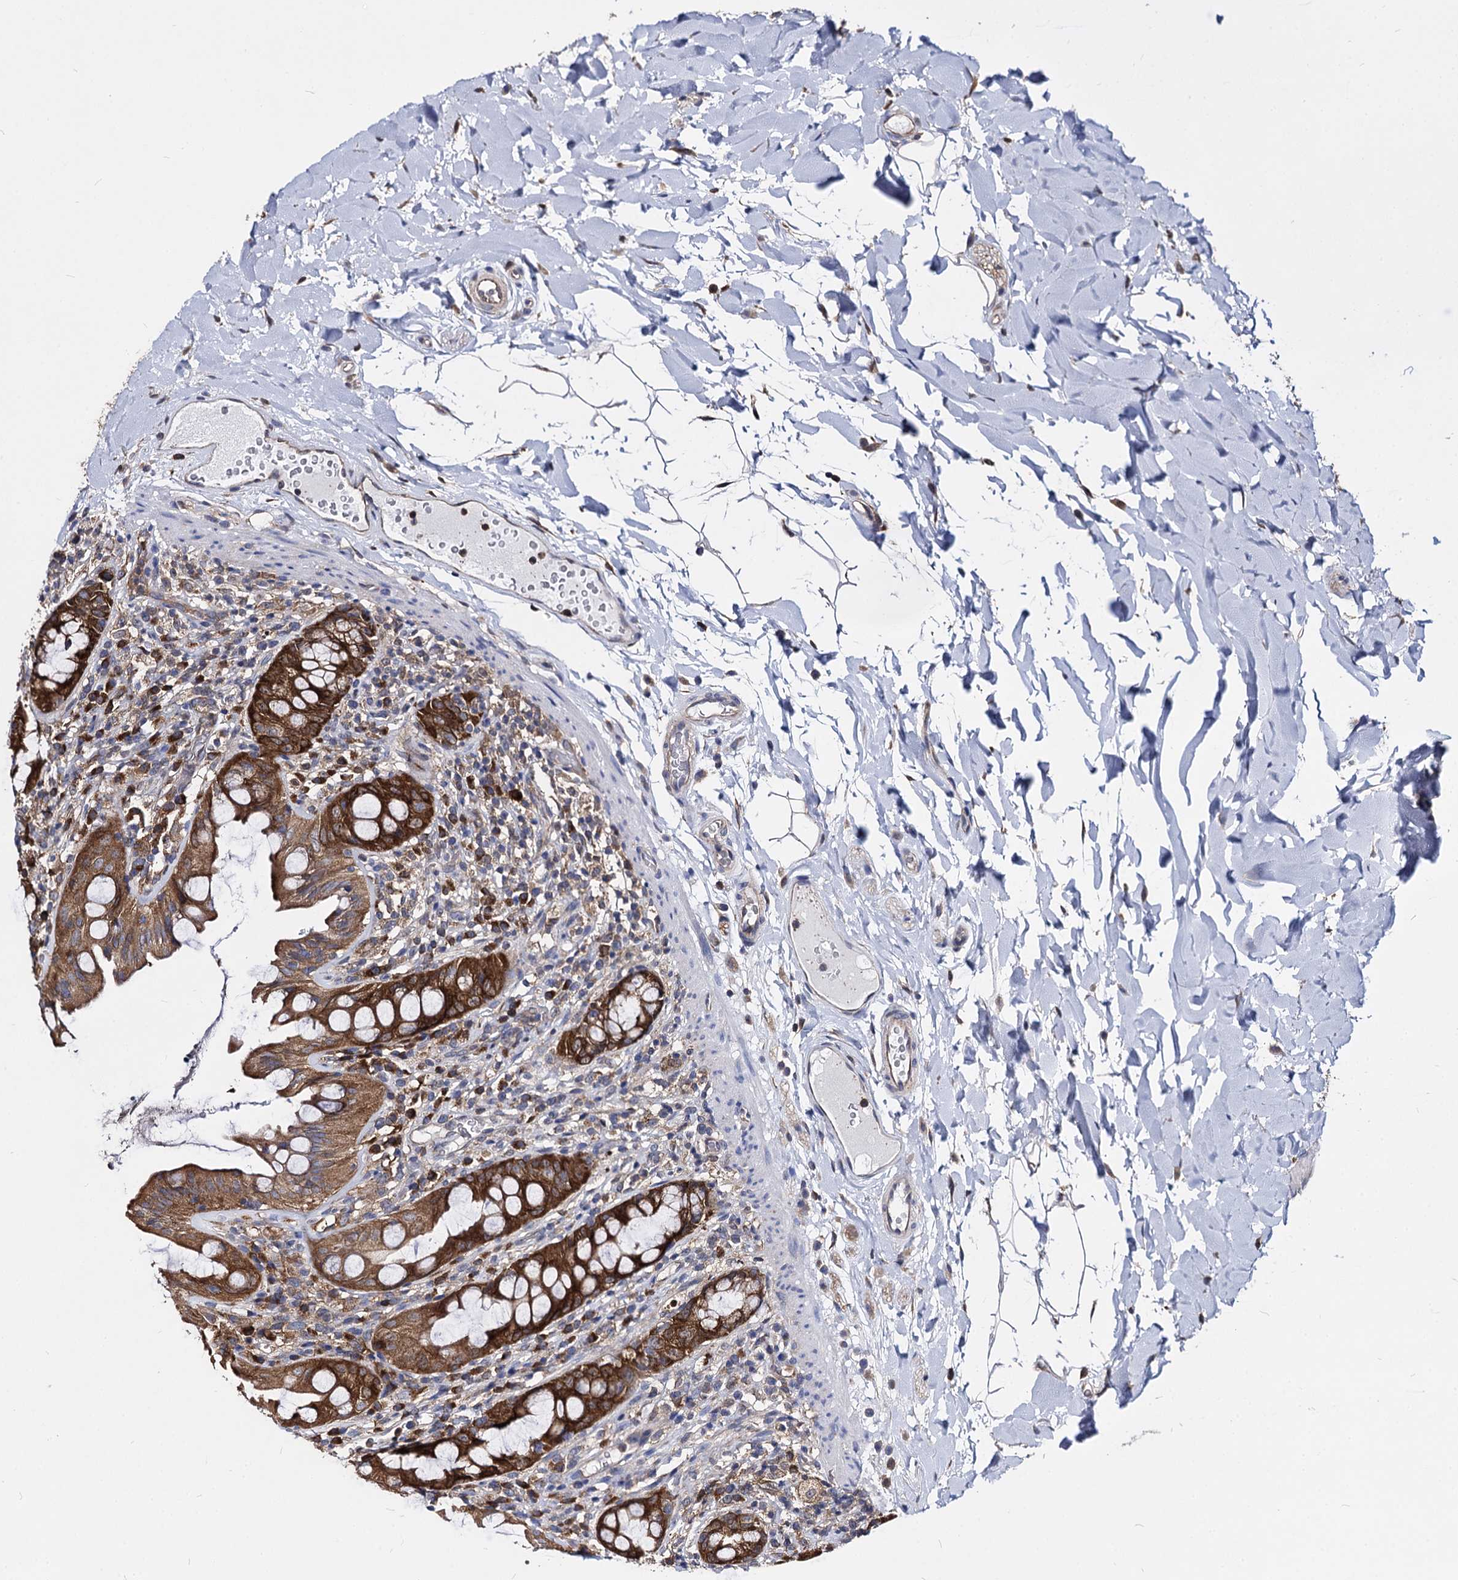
{"staining": {"intensity": "moderate", "quantity": ">75%", "location": "cytoplasmic/membranous"}, "tissue": "rectum", "cell_type": "Glandular cells", "image_type": "normal", "snomed": [{"axis": "morphology", "description": "Normal tissue, NOS"}, {"axis": "topography", "description": "Rectum"}], "caption": "Unremarkable rectum displays moderate cytoplasmic/membranous staining in approximately >75% of glandular cells, visualized by immunohistochemistry.", "gene": "NME1", "patient": {"sex": "female", "age": 57}}